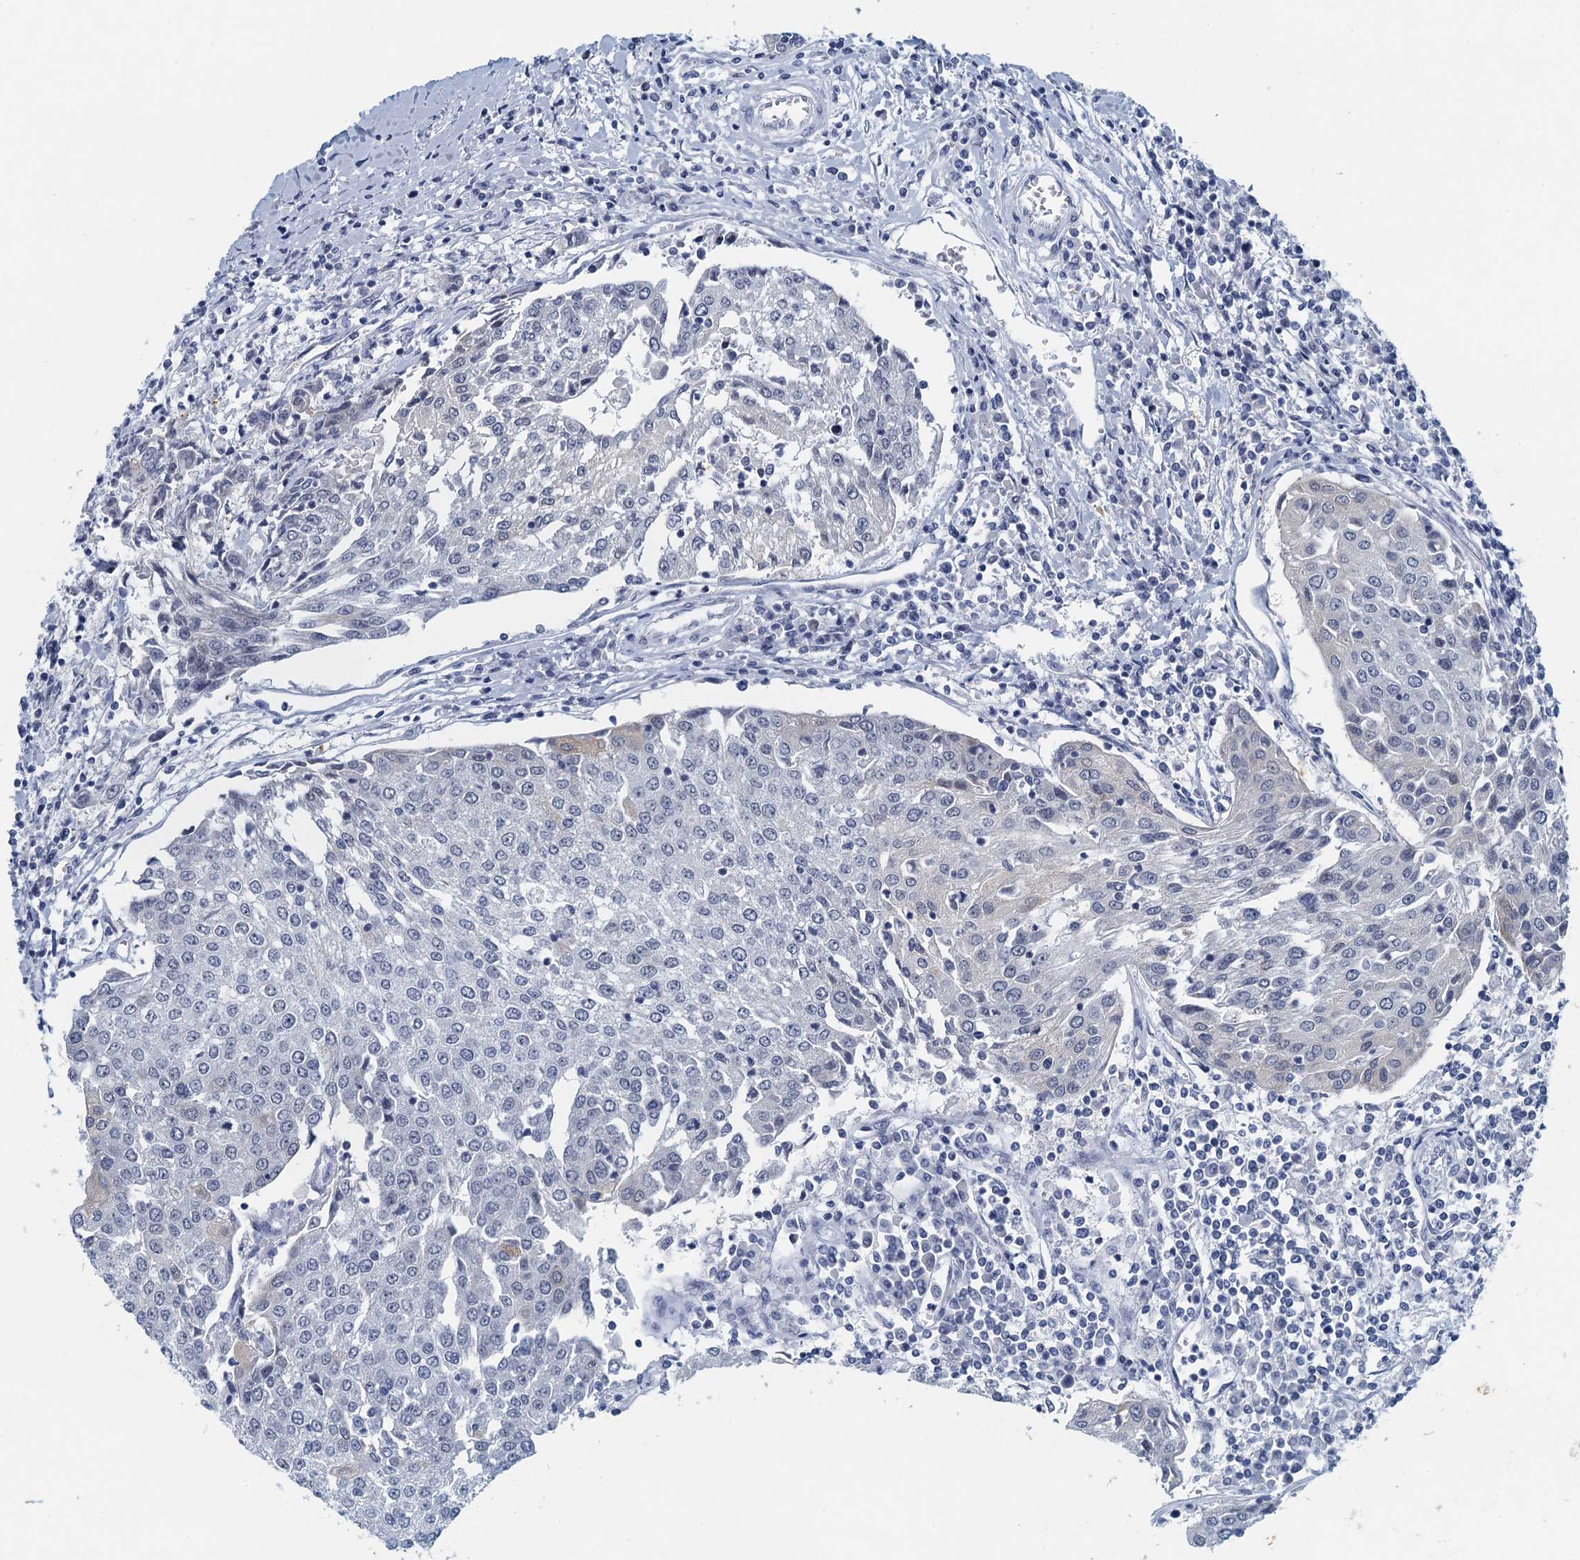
{"staining": {"intensity": "negative", "quantity": "none", "location": "none"}, "tissue": "urothelial cancer", "cell_type": "Tumor cells", "image_type": "cancer", "snomed": [{"axis": "morphology", "description": "Urothelial carcinoma, High grade"}, {"axis": "topography", "description": "Urinary bladder"}], "caption": "Immunohistochemistry micrograph of neoplastic tissue: urothelial carcinoma (high-grade) stained with DAB exhibits no significant protein positivity in tumor cells.", "gene": "ENSG00000131152", "patient": {"sex": "female", "age": 85}}